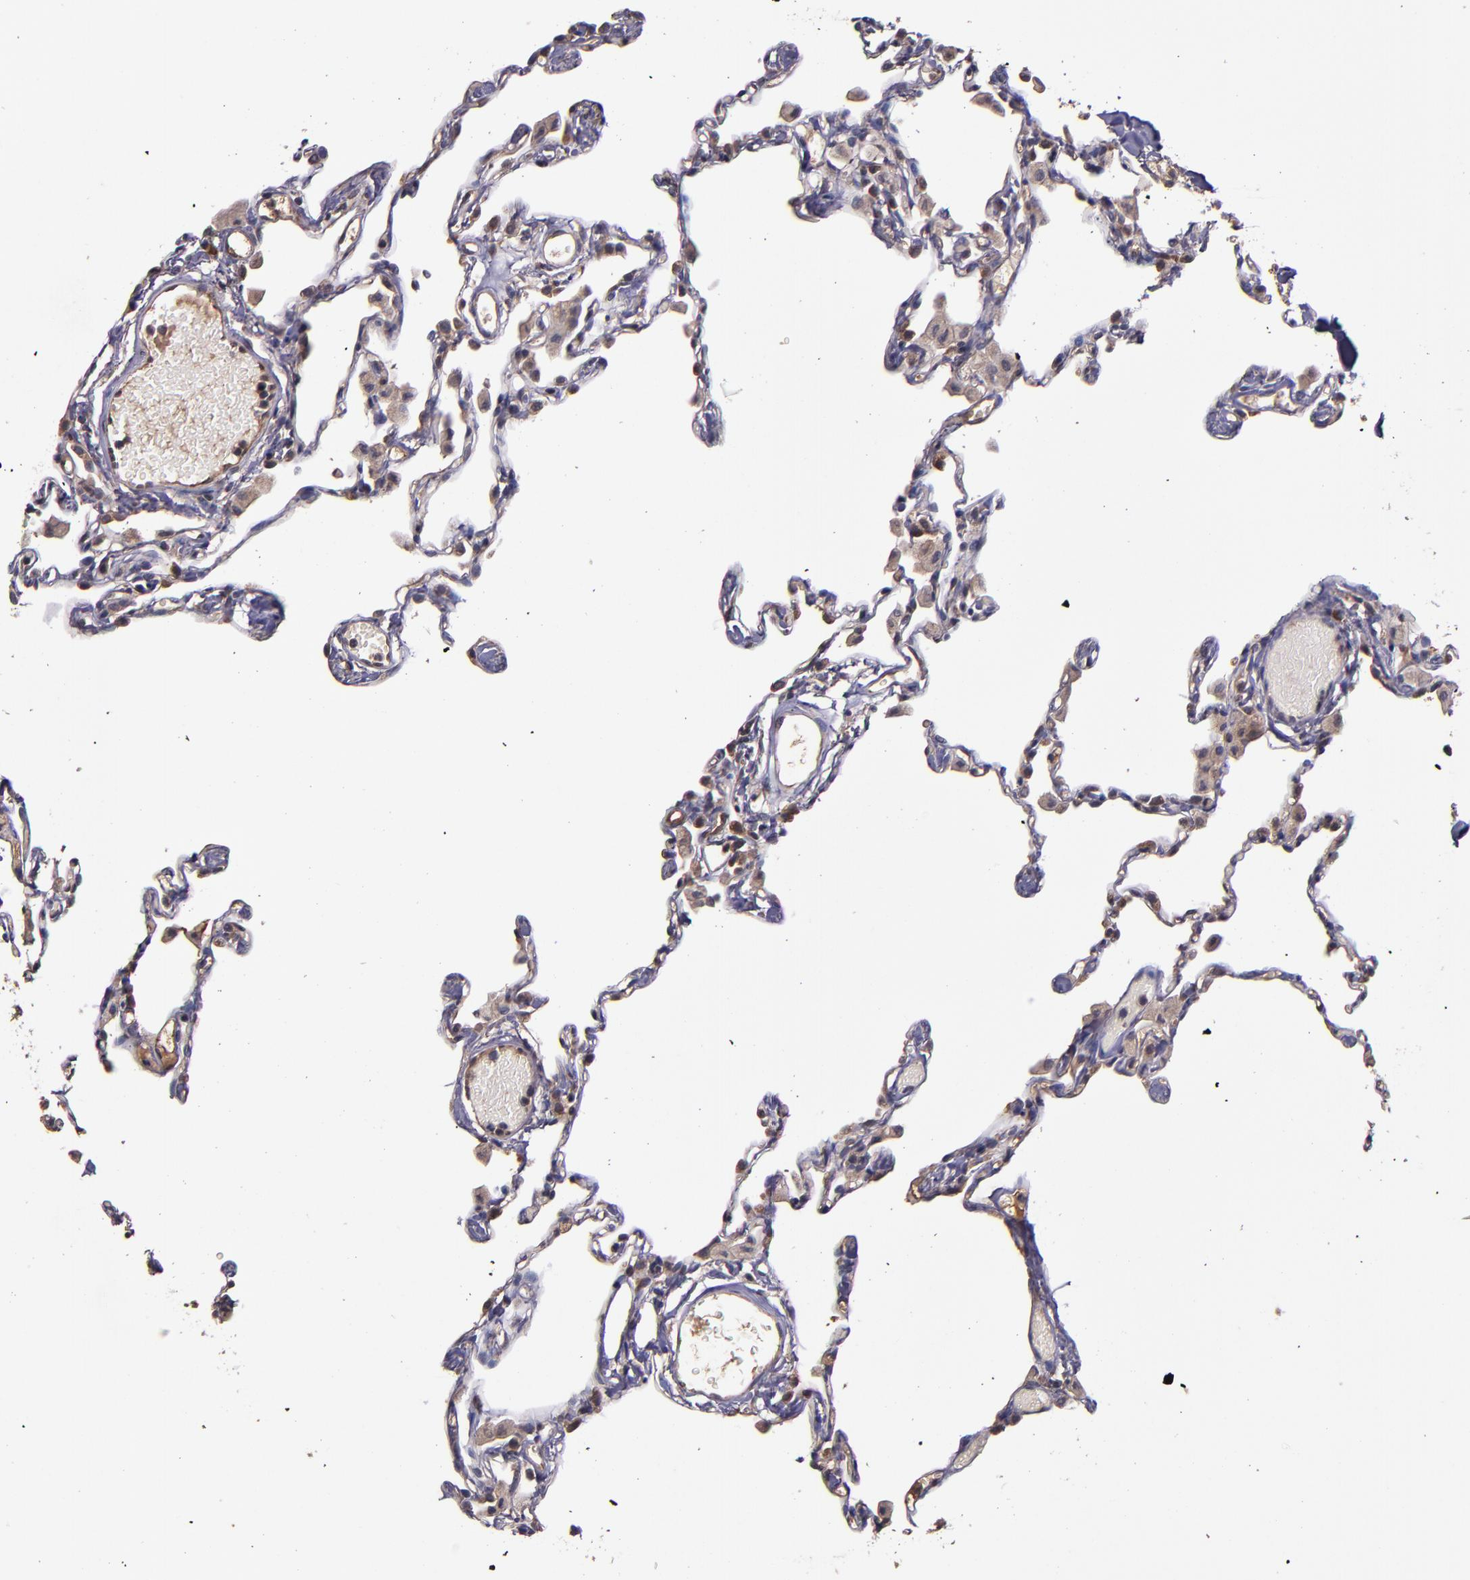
{"staining": {"intensity": "weak", "quantity": "25%-75%", "location": "cytoplasmic/membranous"}, "tissue": "lung", "cell_type": "Alveolar cells", "image_type": "normal", "snomed": [{"axis": "morphology", "description": "Normal tissue, NOS"}, {"axis": "topography", "description": "Lung"}], "caption": "Brown immunohistochemical staining in normal human lung demonstrates weak cytoplasmic/membranous positivity in approximately 25%-75% of alveolar cells.", "gene": "PRAF2", "patient": {"sex": "female", "age": 49}}